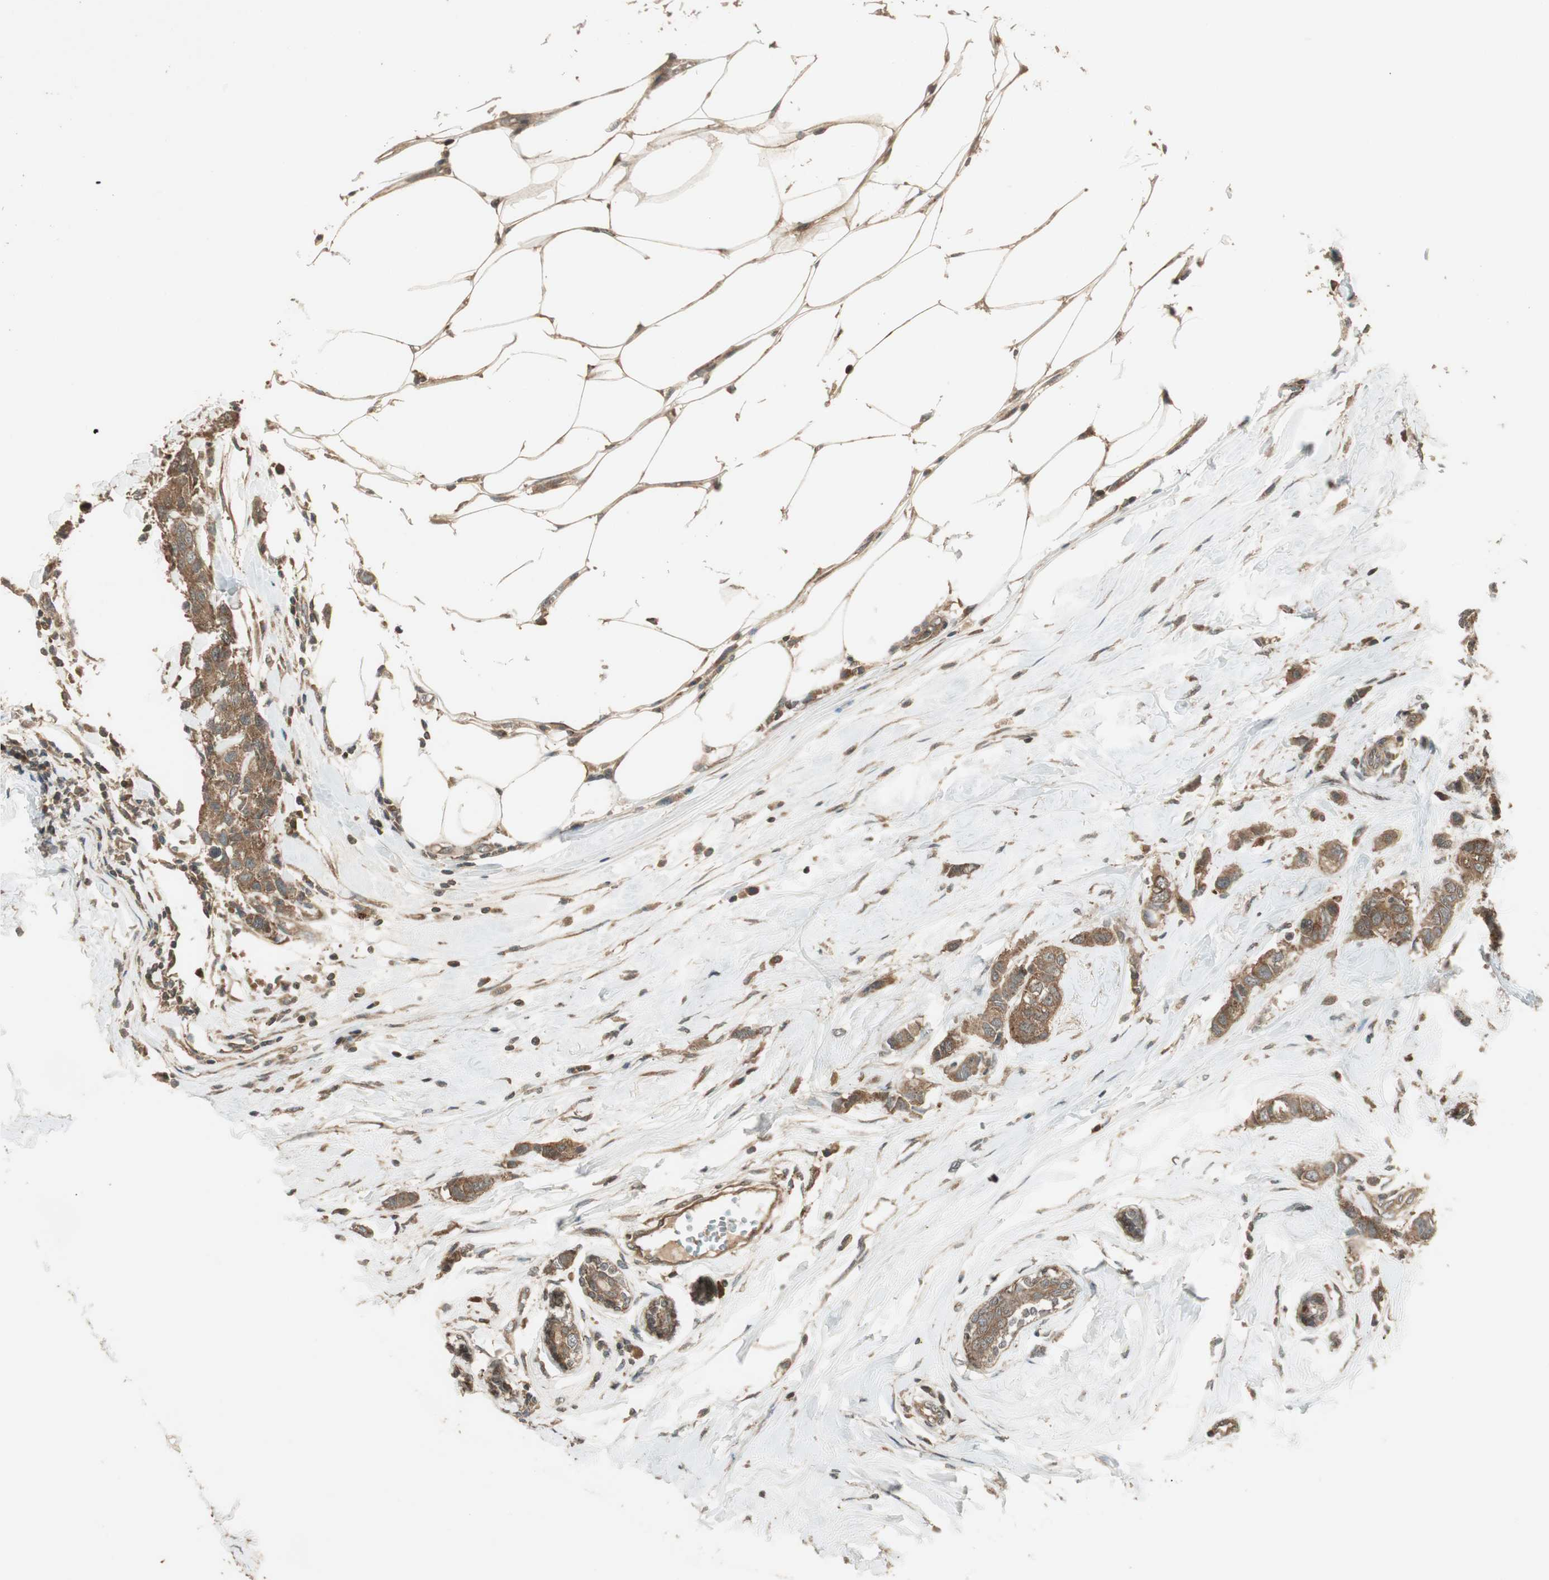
{"staining": {"intensity": "moderate", "quantity": ">75%", "location": "cytoplasmic/membranous"}, "tissue": "breast cancer", "cell_type": "Tumor cells", "image_type": "cancer", "snomed": [{"axis": "morphology", "description": "Duct carcinoma"}, {"axis": "topography", "description": "Breast"}], "caption": "Approximately >75% of tumor cells in human breast cancer reveal moderate cytoplasmic/membranous protein staining as visualized by brown immunohistochemical staining.", "gene": "CNOT4", "patient": {"sex": "female", "age": 50}}